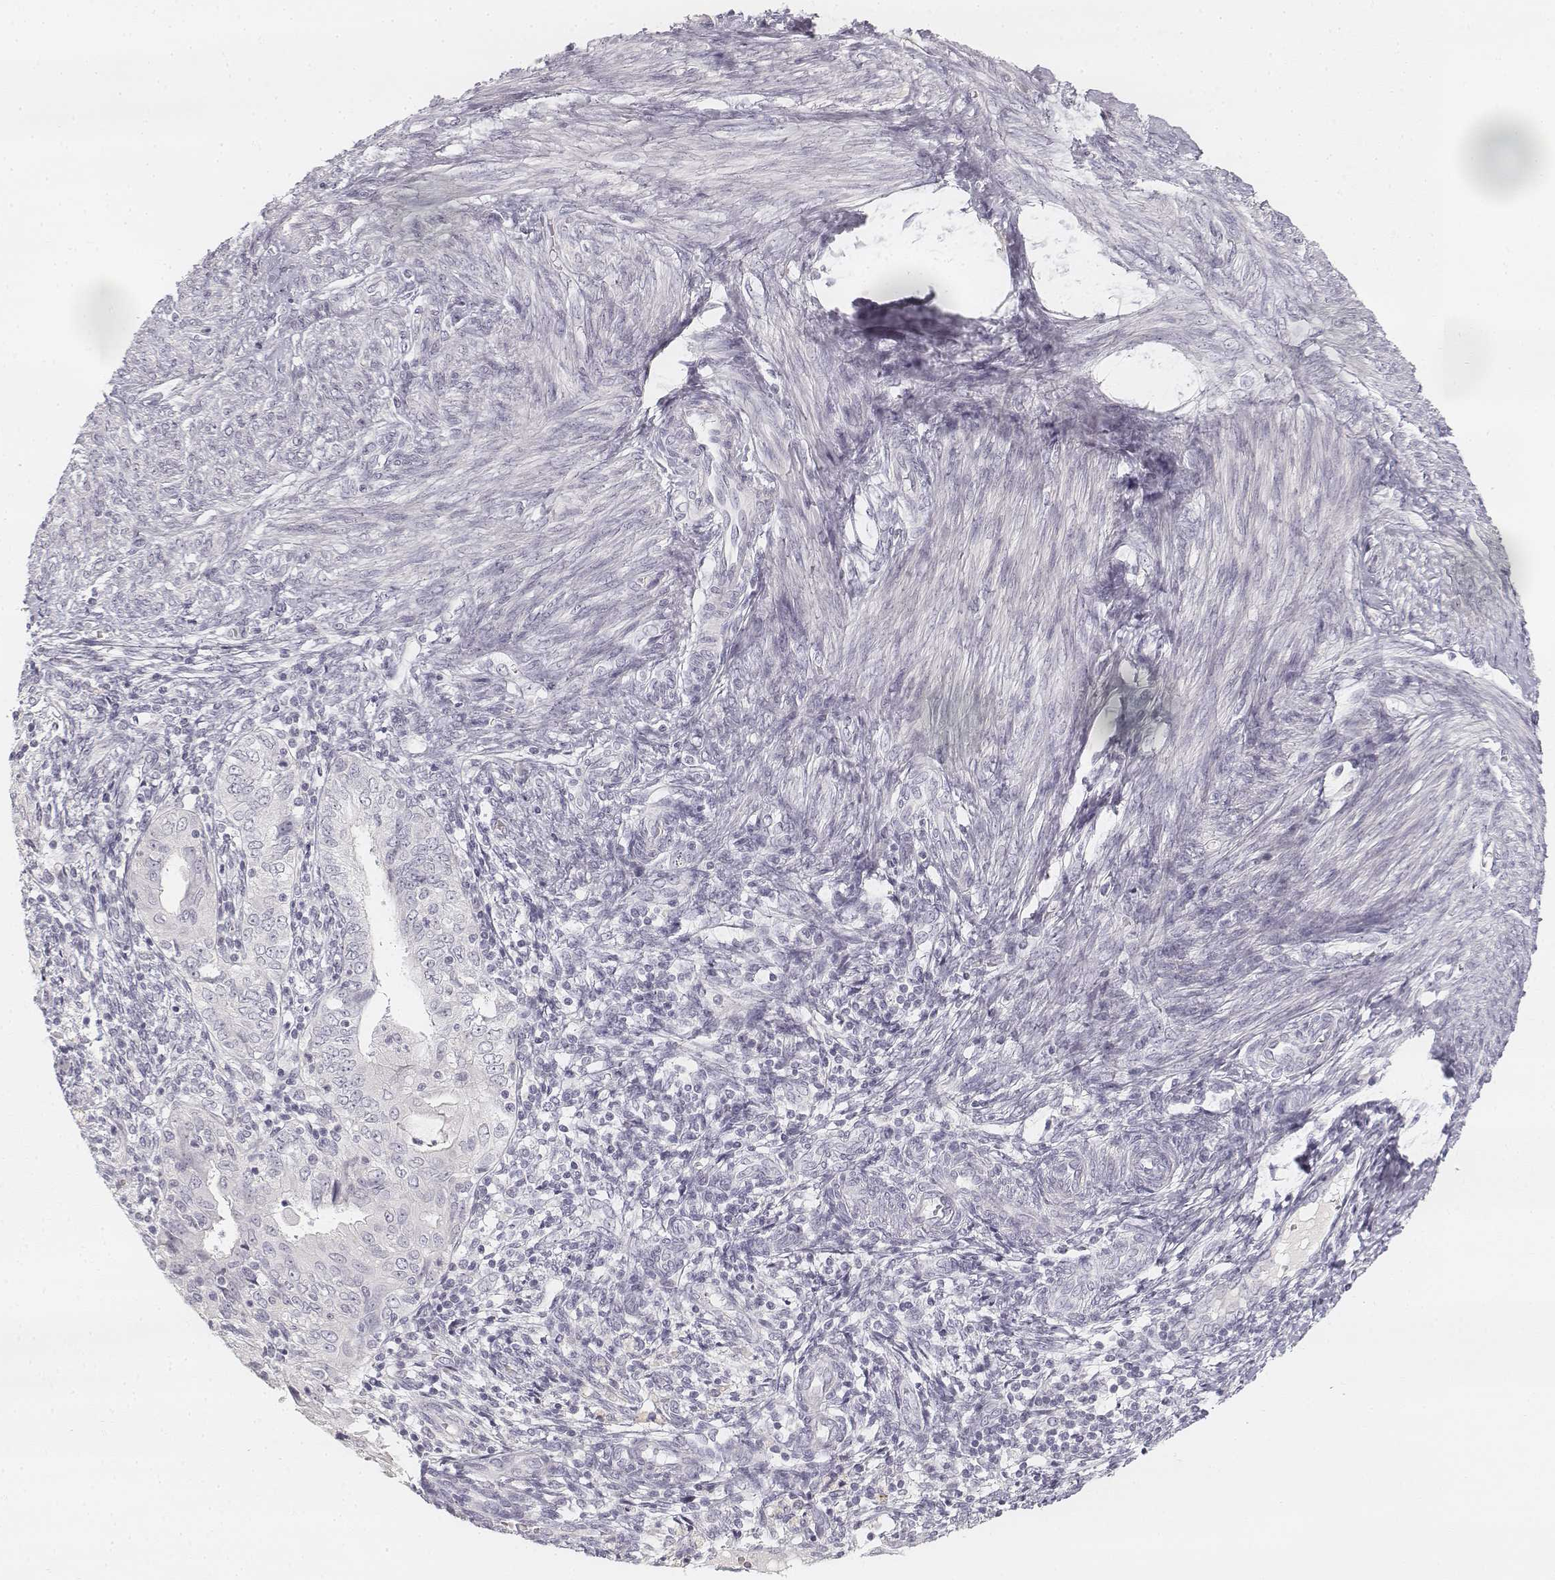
{"staining": {"intensity": "negative", "quantity": "none", "location": "none"}, "tissue": "endometrial cancer", "cell_type": "Tumor cells", "image_type": "cancer", "snomed": [{"axis": "morphology", "description": "Adenocarcinoma, NOS"}, {"axis": "topography", "description": "Endometrium"}], "caption": "Human endometrial cancer stained for a protein using IHC reveals no positivity in tumor cells.", "gene": "DSG4", "patient": {"sex": "female", "age": 68}}